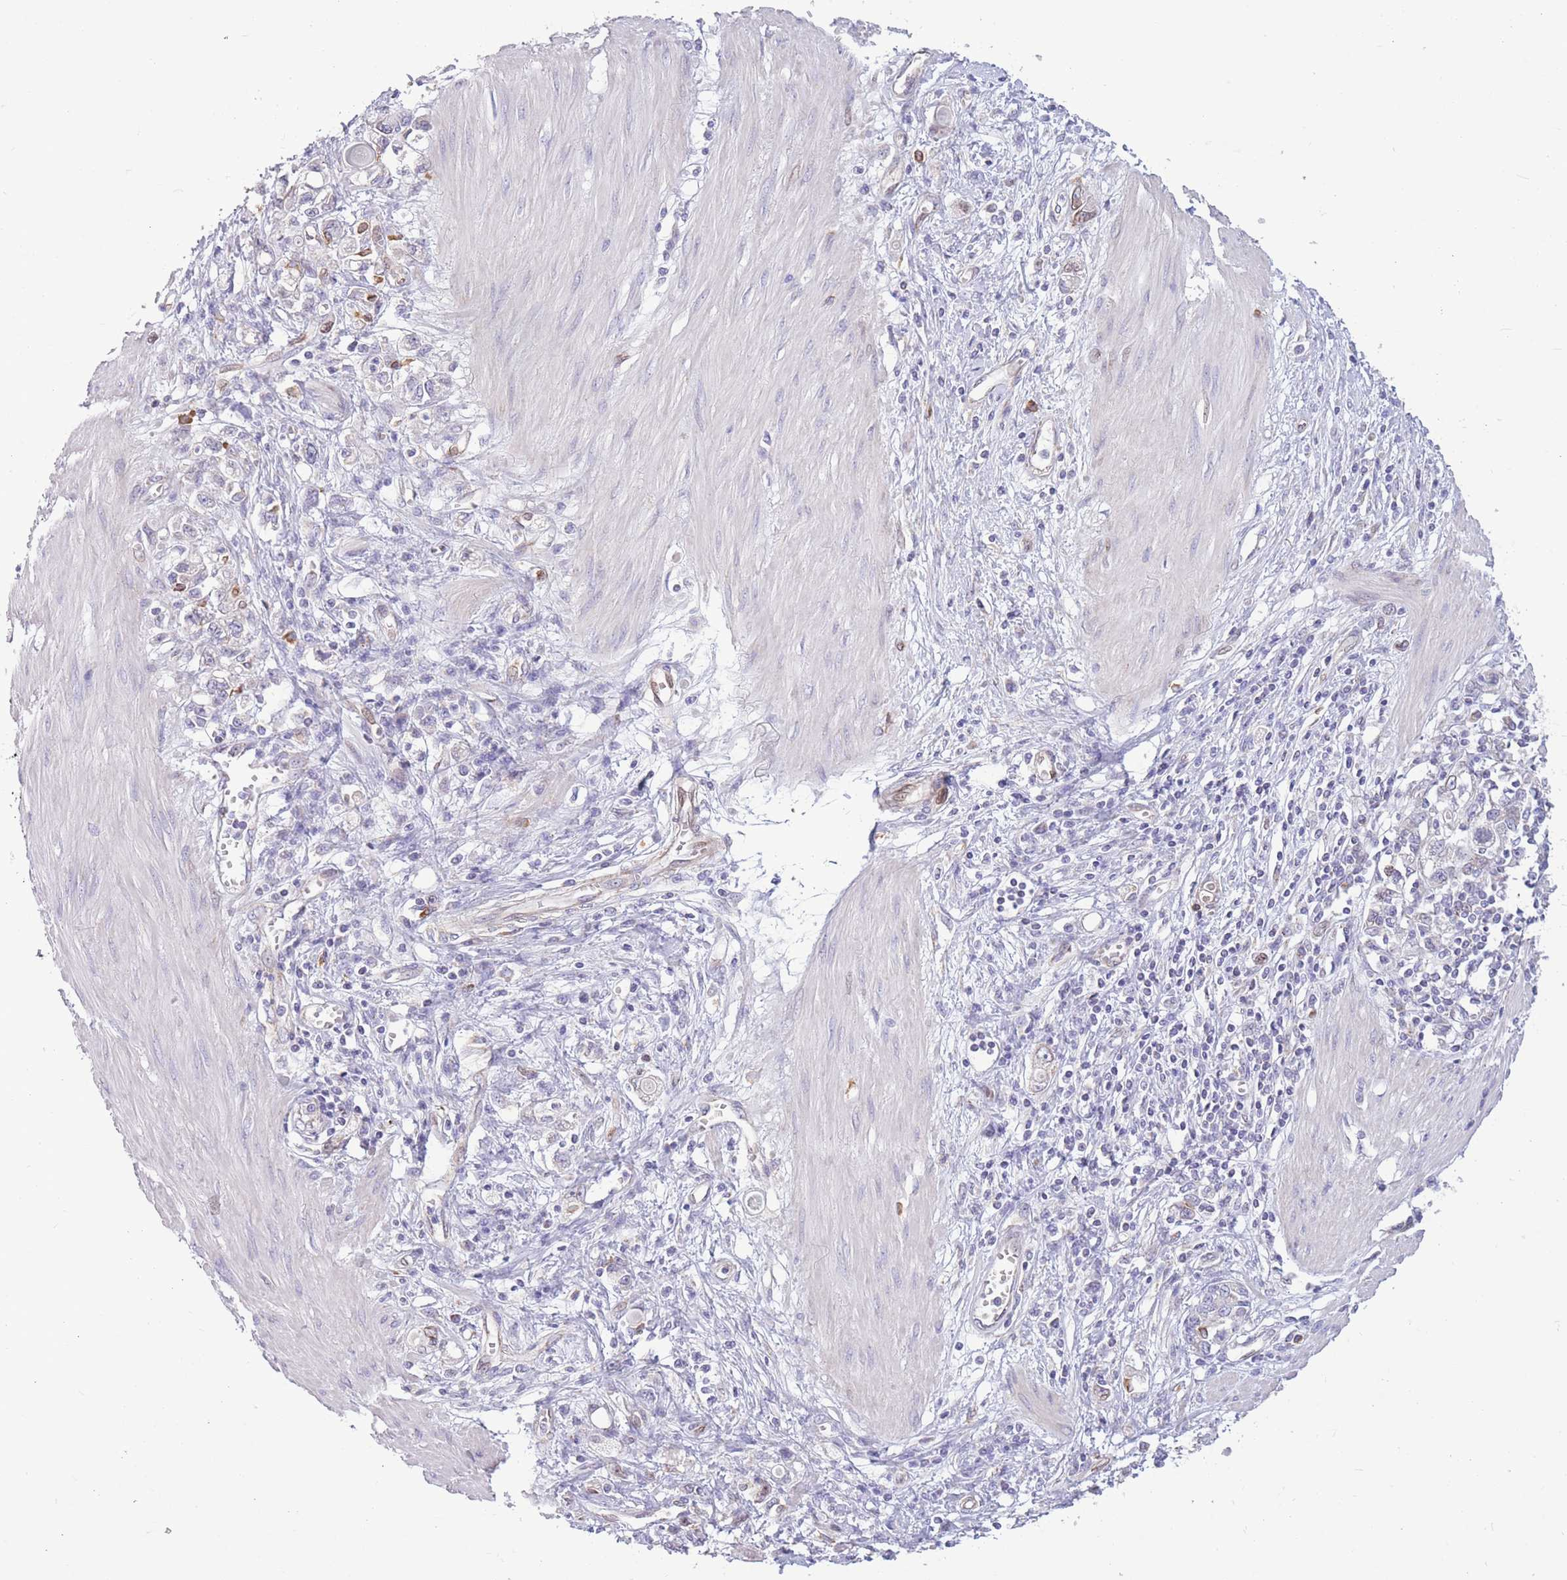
{"staining": {"intensity": "weak", "quantity": "<25%", "location": "cytoplasmic/membranous,nuclear"}, "tissue": "stomach cancer", "cell_type": "Tumor cells", "image_type": "cancer", "snomed": [{"axis": "morphology", "description": "Adenocarcinoma, NOS"}, {"axis": "topography", "description": "Stomach"}], "caption": "IHC histopathology image of human stomach cancer stained for a protein (brown), which exhibits no staining in tumor cells.", "gene": "PDHA1", "patient": {"sex": "female", "age": 76}}